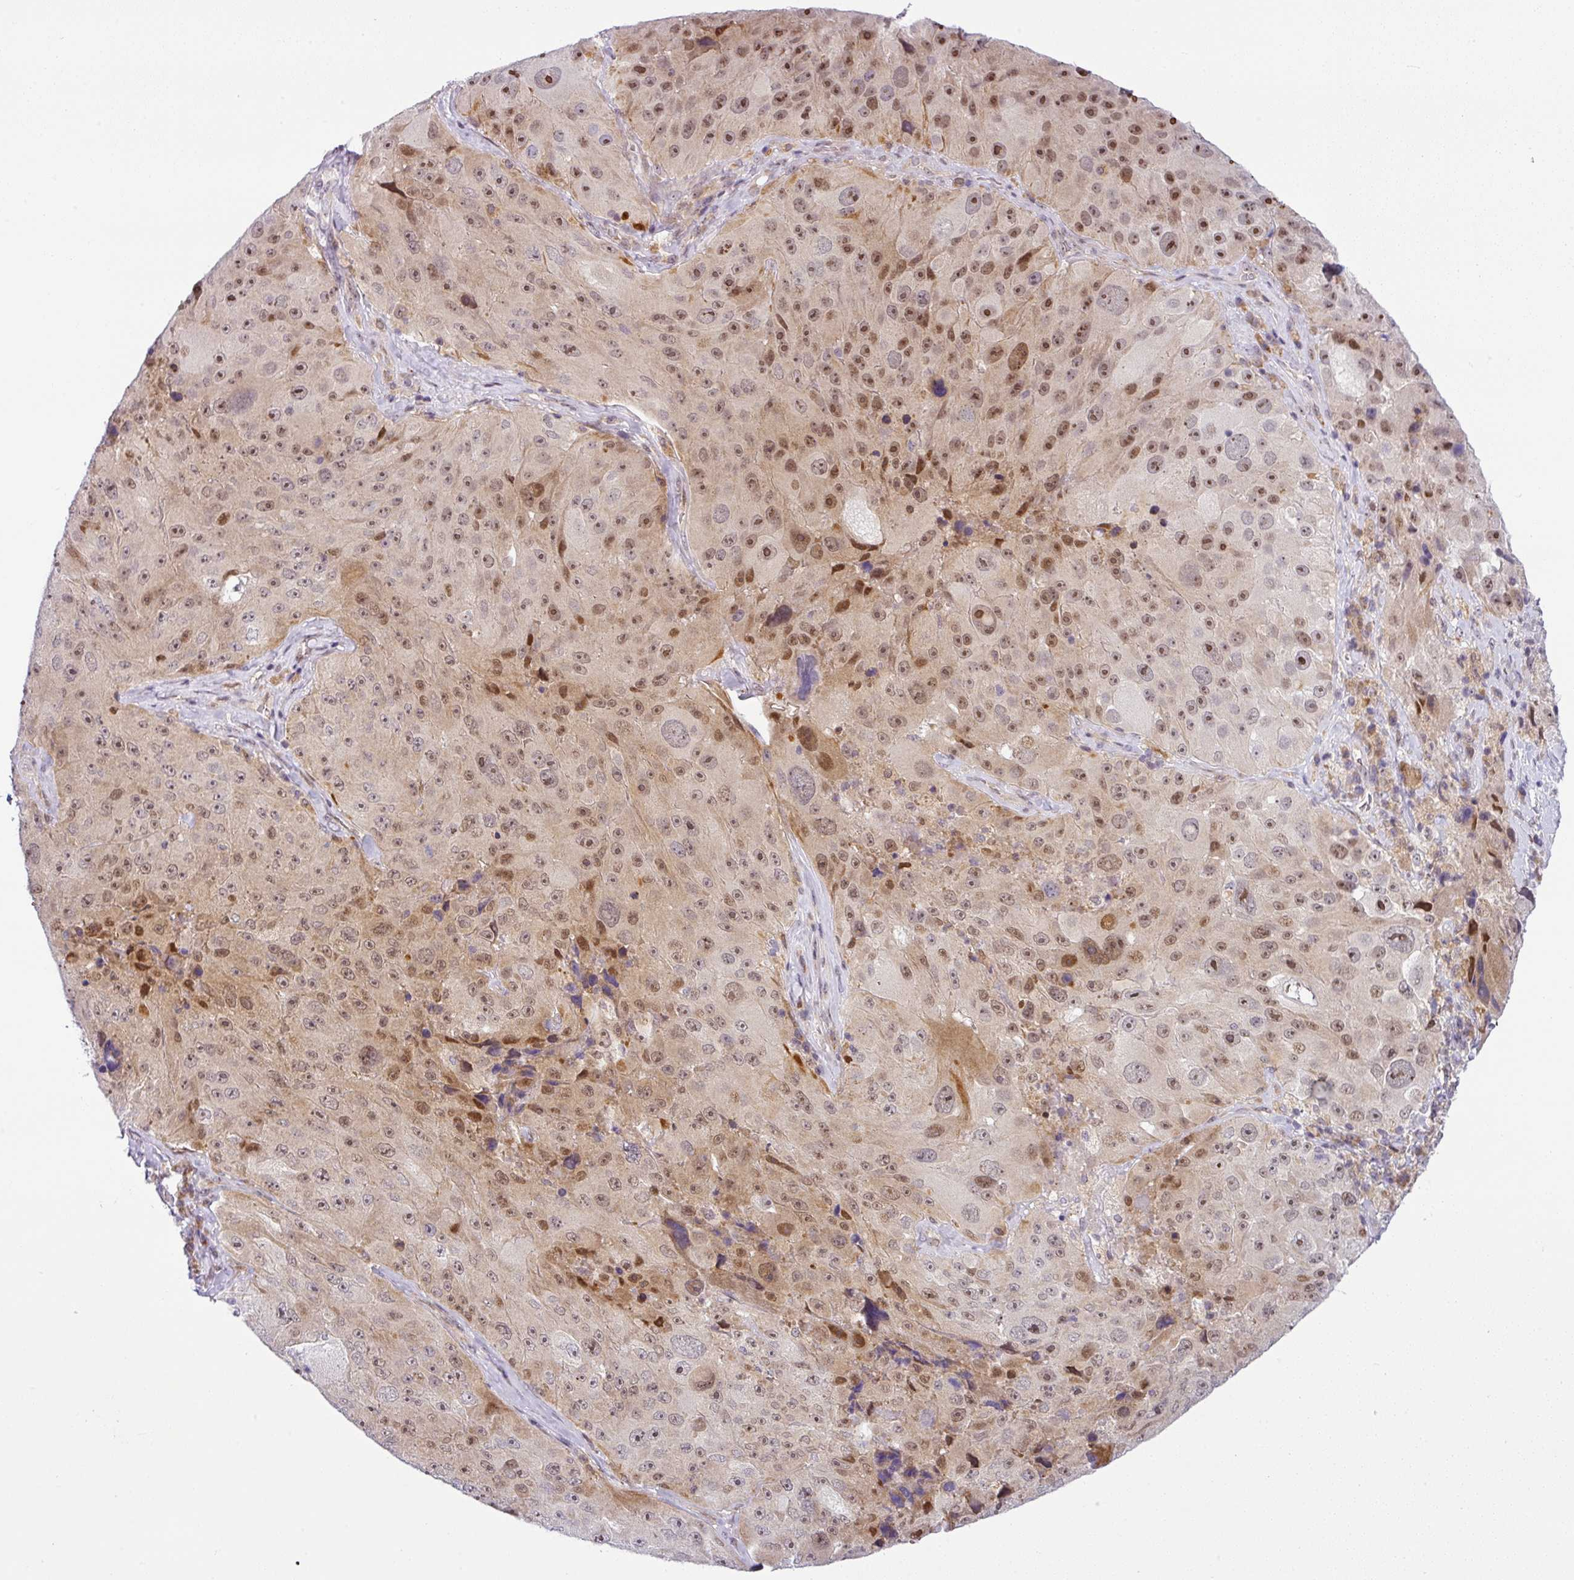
{"staining": {"intensity": "moderate", "quantity": ">75%", "location": "nuclear"}, "tissue": "melanoma", "cell_type": "Tumor cells", "image_type": "cancer", "snomed": [{"axis": "morphology", "description": "Malignant melanoma, Metastatic site"}, {"axis": "topography", "description": "Lymph node"}], "caption": "Melanoma was stained to show a protein in brown. There is medium levels of moderate nuclear positivity in approximately >75% of tumor cells.", "gene": "NDUFB2", "patient": {"sex": "male", "age": 62}}